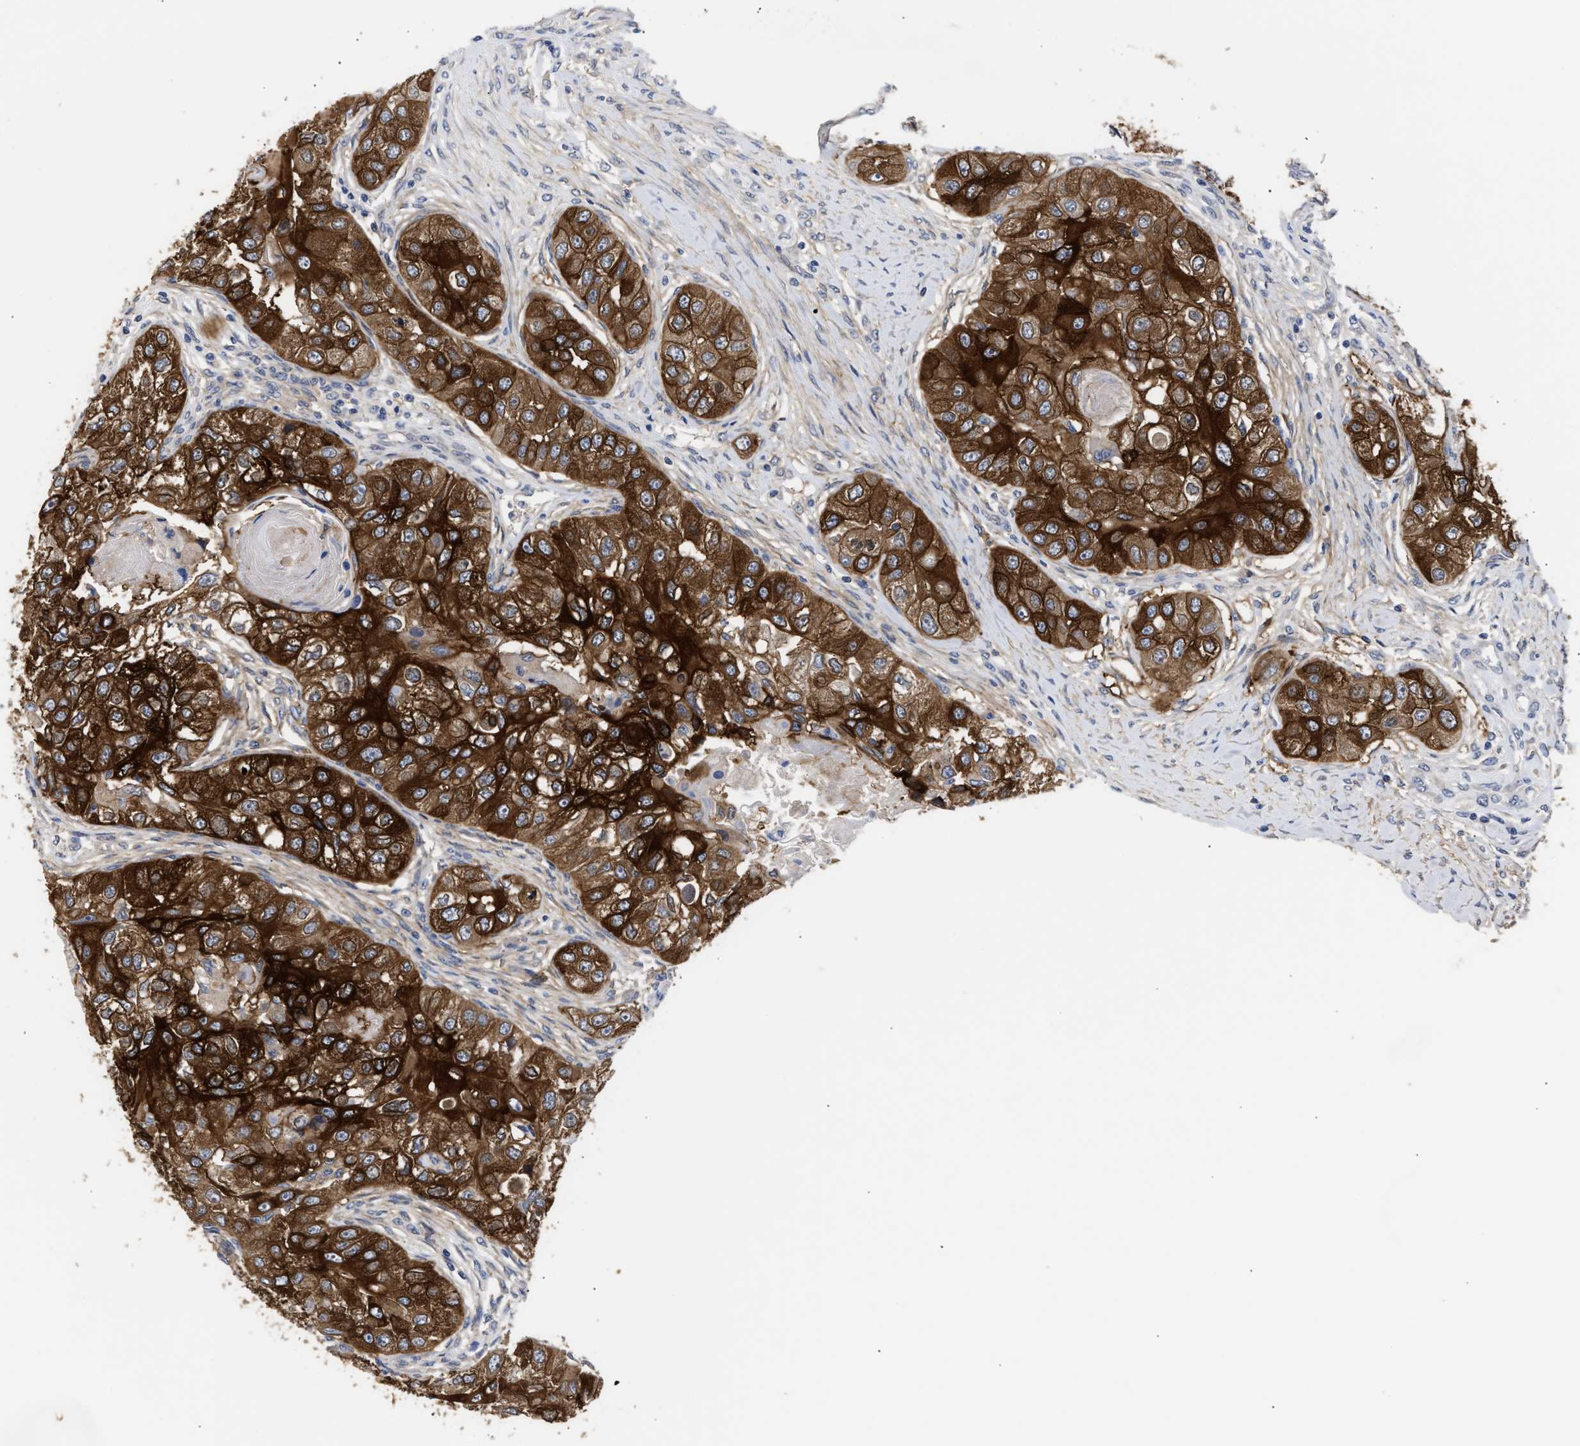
{"staining": {"intensity": "strong", "quantity": ">75%", "location": "cytoplasmic/membranous"}, "tissue": "head and neck cancer", "cell_type": "Tumor cells", "image_type": "cancer", "snomed": [{"axis": "morphology", "description": "Normal tissue, NOS"}, {"axis": "morphology", "description": "Squamous cell carcinoma, NOS"}, {"axis": "topography", "description": "Skeletal muscle"}, {"axis": "topography", "description": "Head-Neck"}], "caption": "Human head and neck squamous cell carcinoma stained with a protein marker reveals strong staining in tumor cells.", "gene": "AHNAK2", "patient": {"sex": "male", "age": 51}}